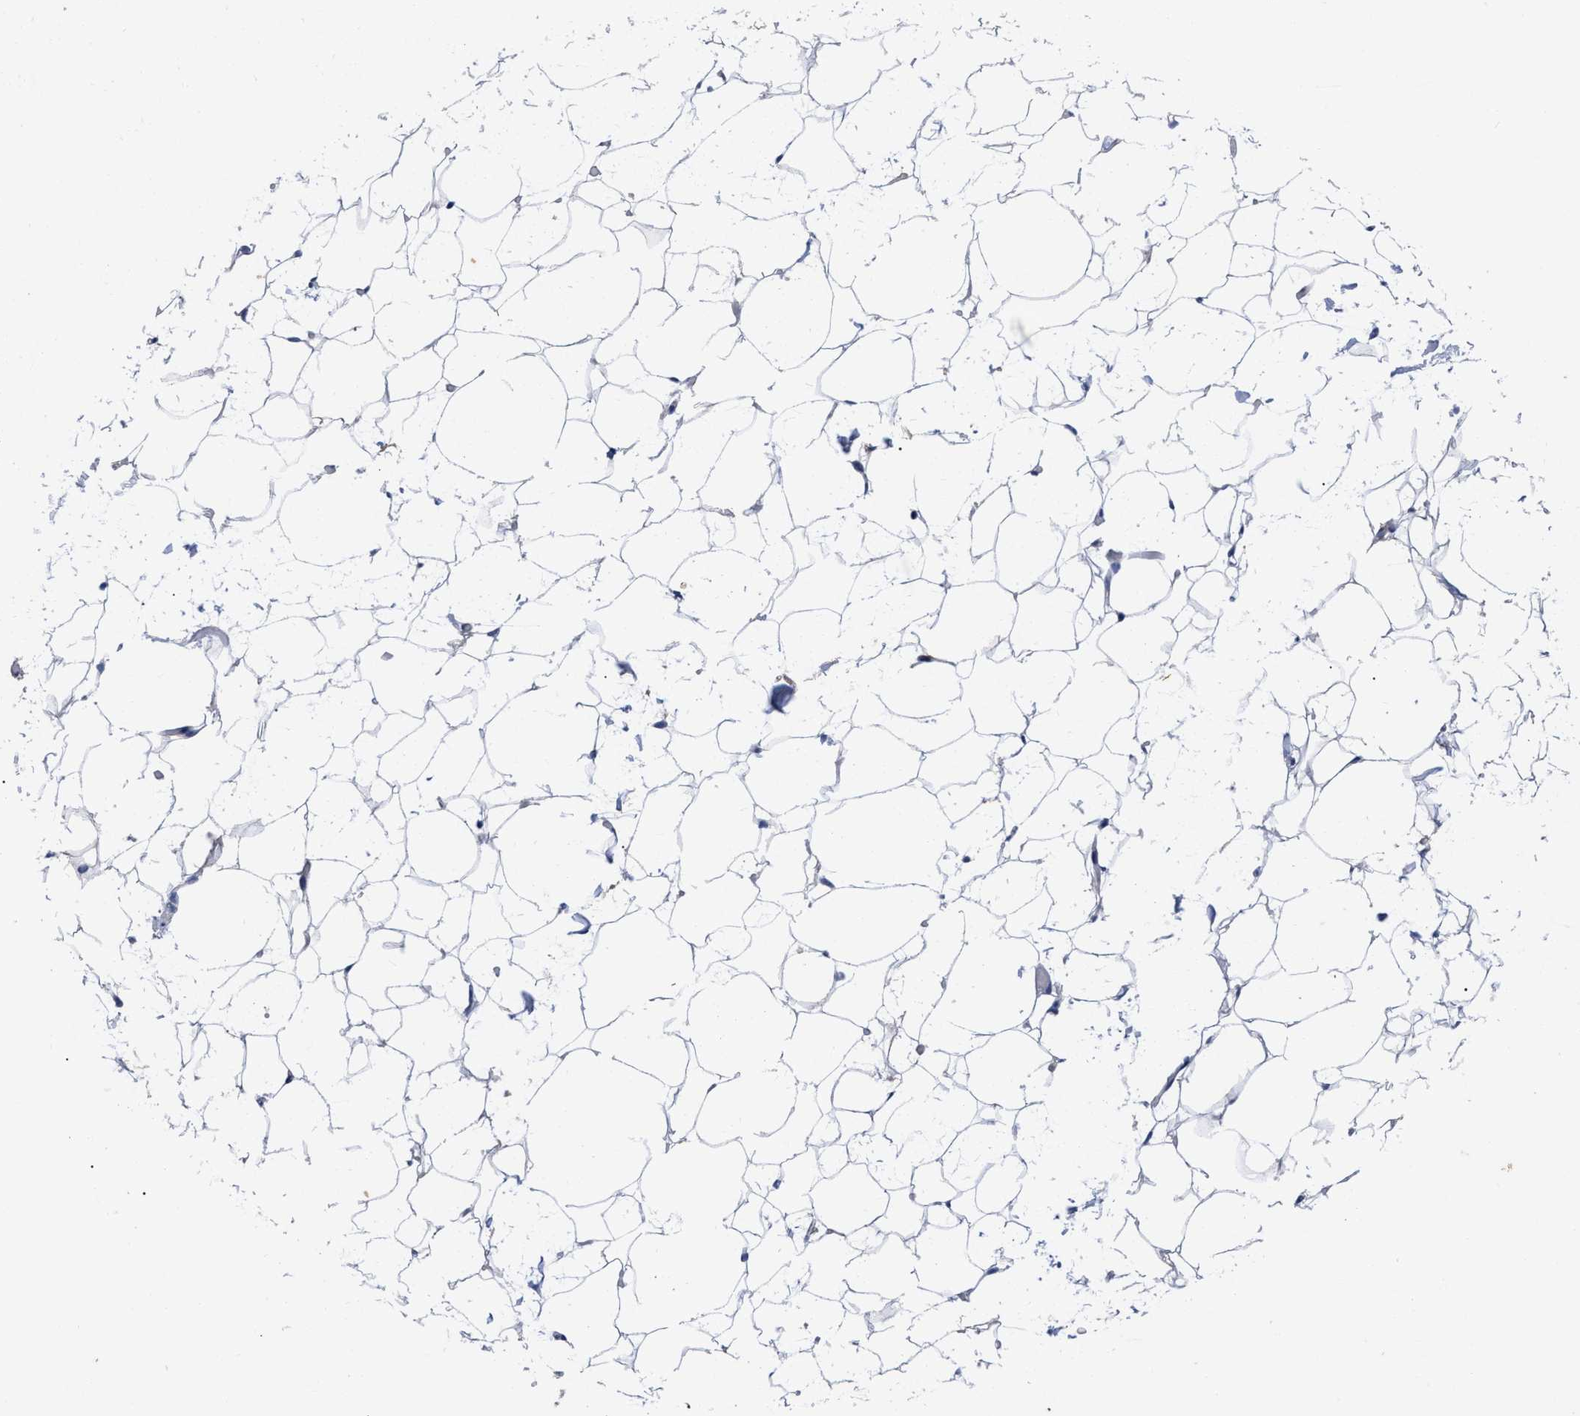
{"staining": {"intensity": "negative", "quantity": "none", "location": "none"}, "tissue": "adipose tissue", "cell_type": "Adipocytes", "image_type": "normal", "snomed": [{"axis": "morphology", "description": "Normal tissue, NOS"}, {"axis": "topography", "description": "Breast"}, {"axis": "topography", "description": "Soft tissue"}], "caption": "The image displays no staining of adipocytes in benign adipose tissue.", "gene": "CCN5", "patient": {"sex": "female", "age": 75}}